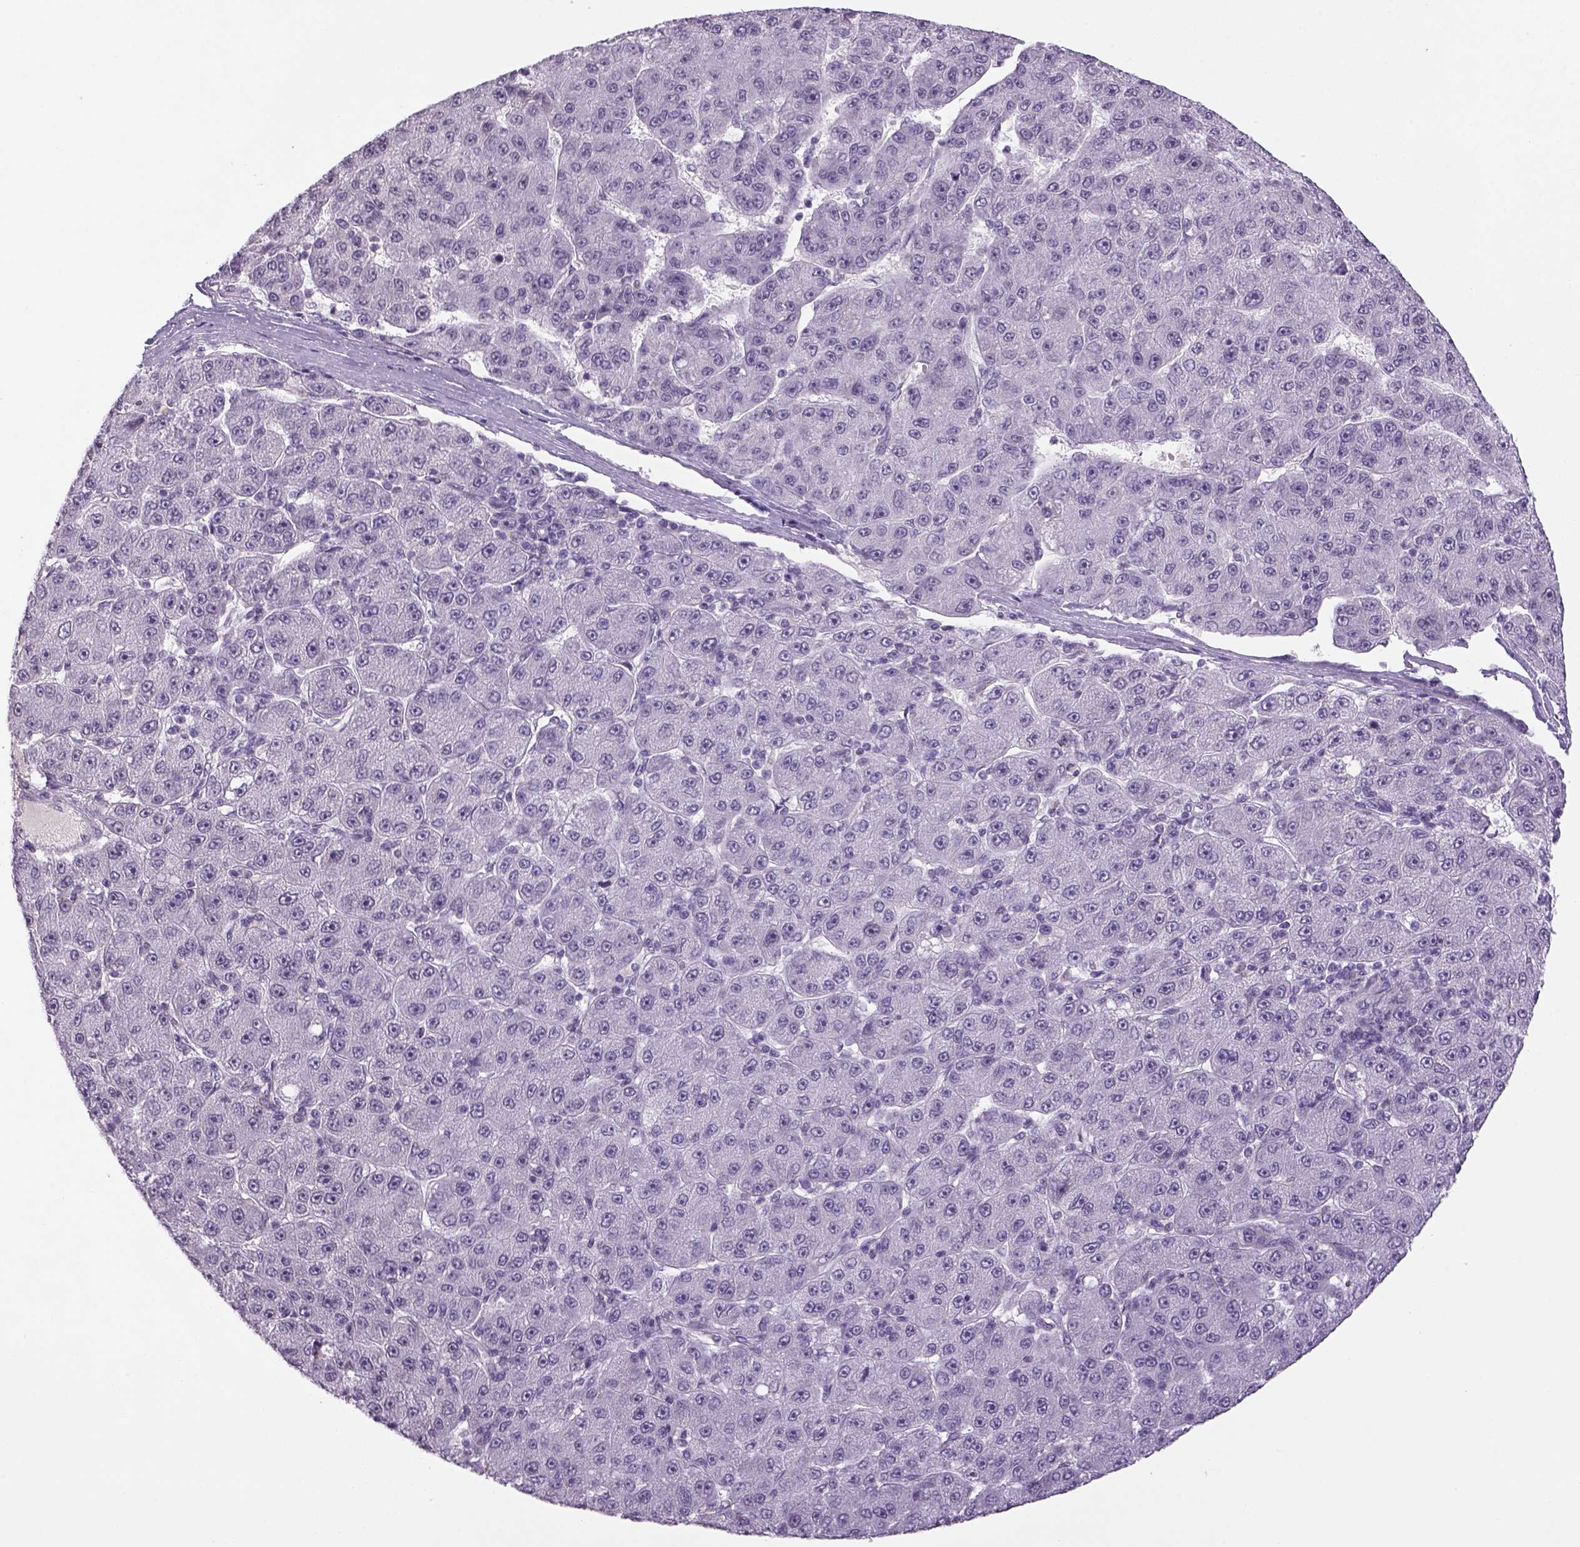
{"staining": {"intensity": "negative", "quantity": "none", "location": "none"}, "tissue": "liver cancer", "cell_type": "Tumor cells", "image_type": "cancer", "snomed": [{"axis": "morphology", "description": "Carcinoma, Hepatocellular, NOS"}, {"axis": "topography", "description": "Liver"}], "caption": "This image is of hepatocellular carcinoma (liver) stained with IHC to label a protein in brown with the nuclei are counter-stained blue. There is no positivity in tumor cells.", "gene": "PRRT1", "patient": {"sex": "male", "age": 67}}